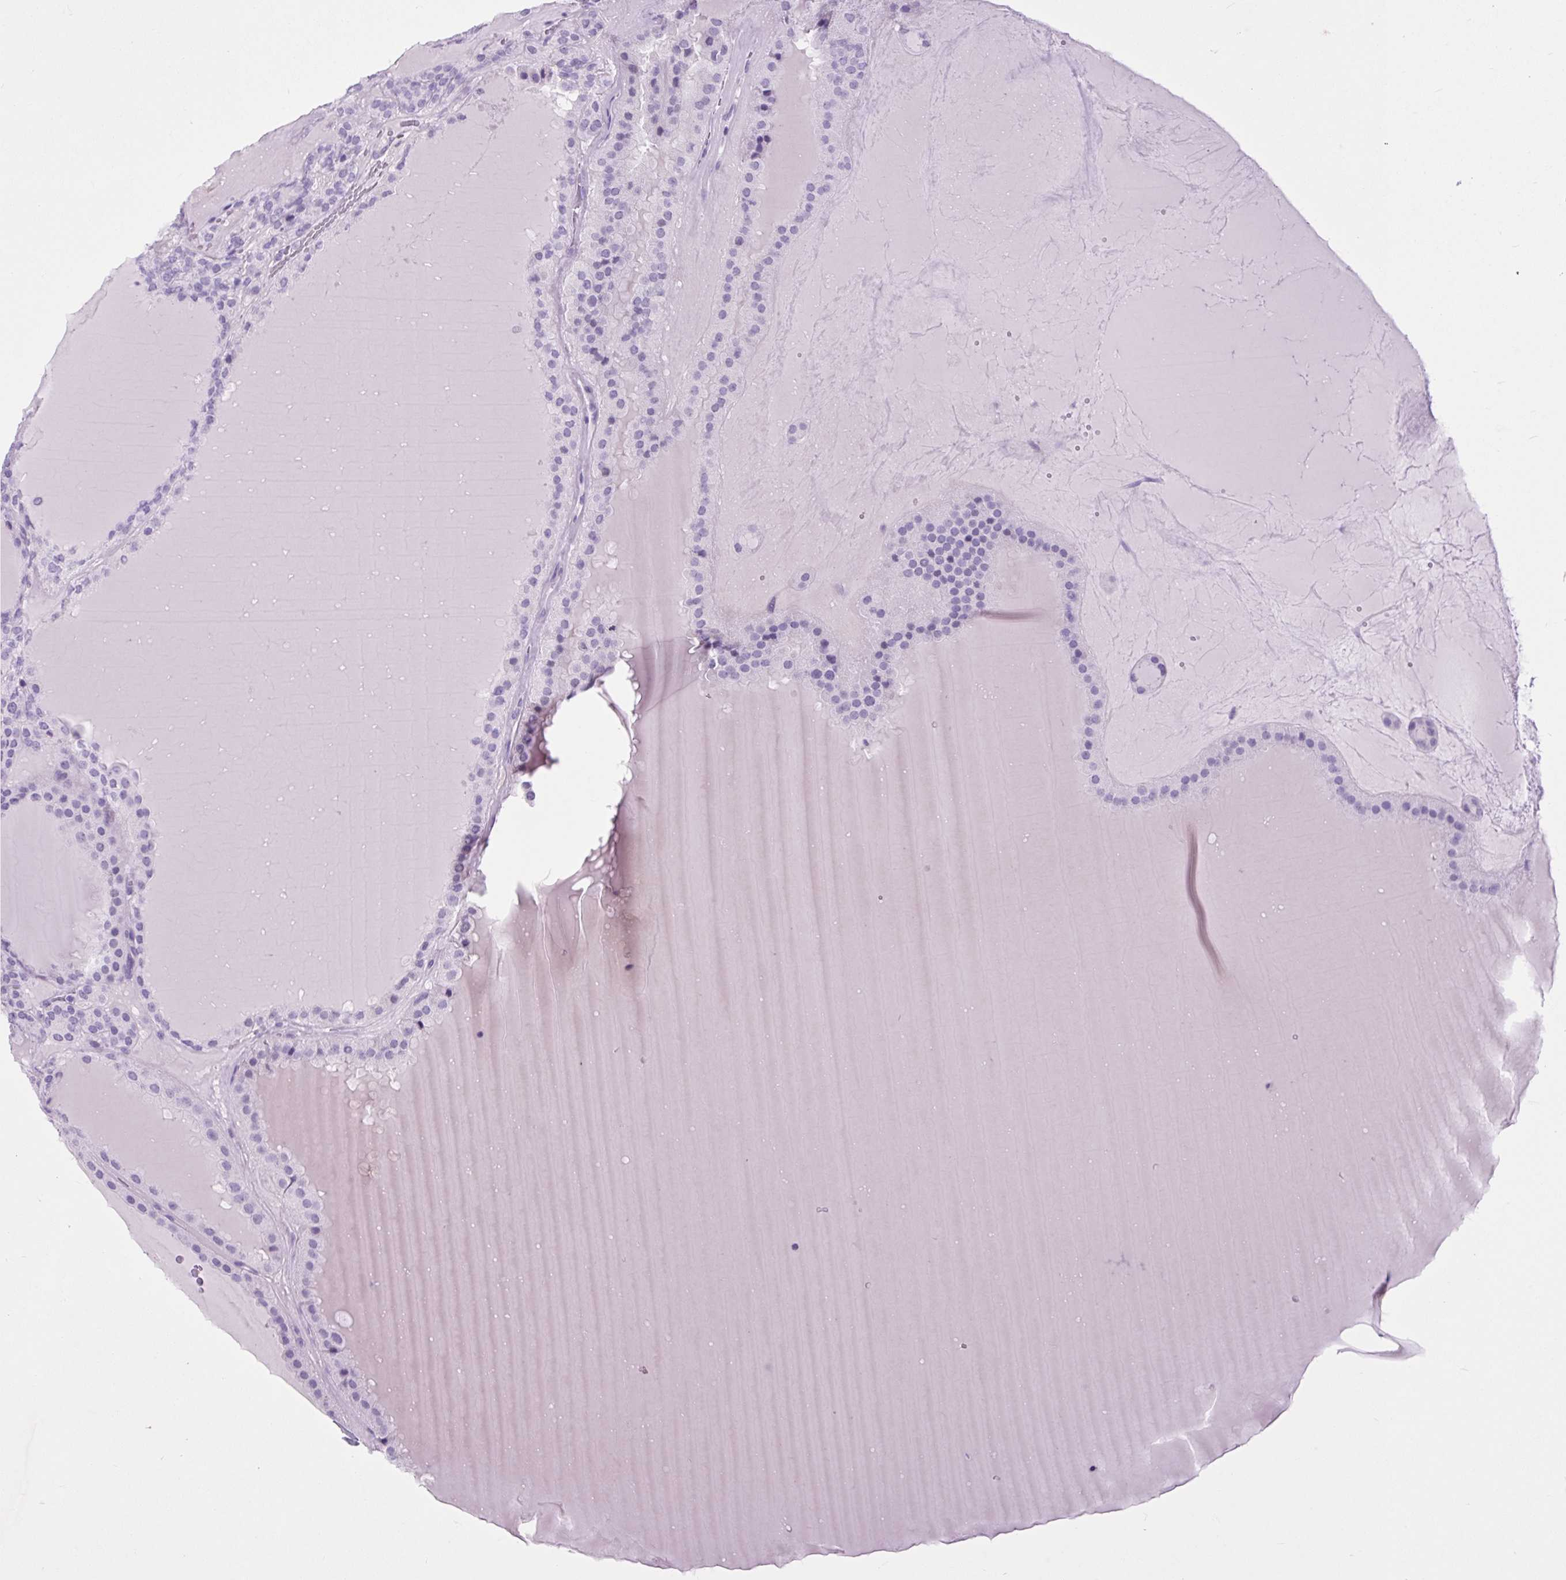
{"staining": {"intensity": "negative", "quantity": "none", "location": "none"}, "tissue": "thyroid cancer", "cell_type": "Tumor cells", "image_type": "cancer", "snomed": [{"axis": "morphology", "description": "Follicular adenoma carcinoma, NOS"}, {"axis": "topography", "description": "Thyroid gland"}], "caption": "Immunohistochemical staining of follicular adenoma carcinoma (thyroid) shows no significant staining in tumor cells.", "gene": "DPP6", "patient": {"sex": "female", "age": 63}}